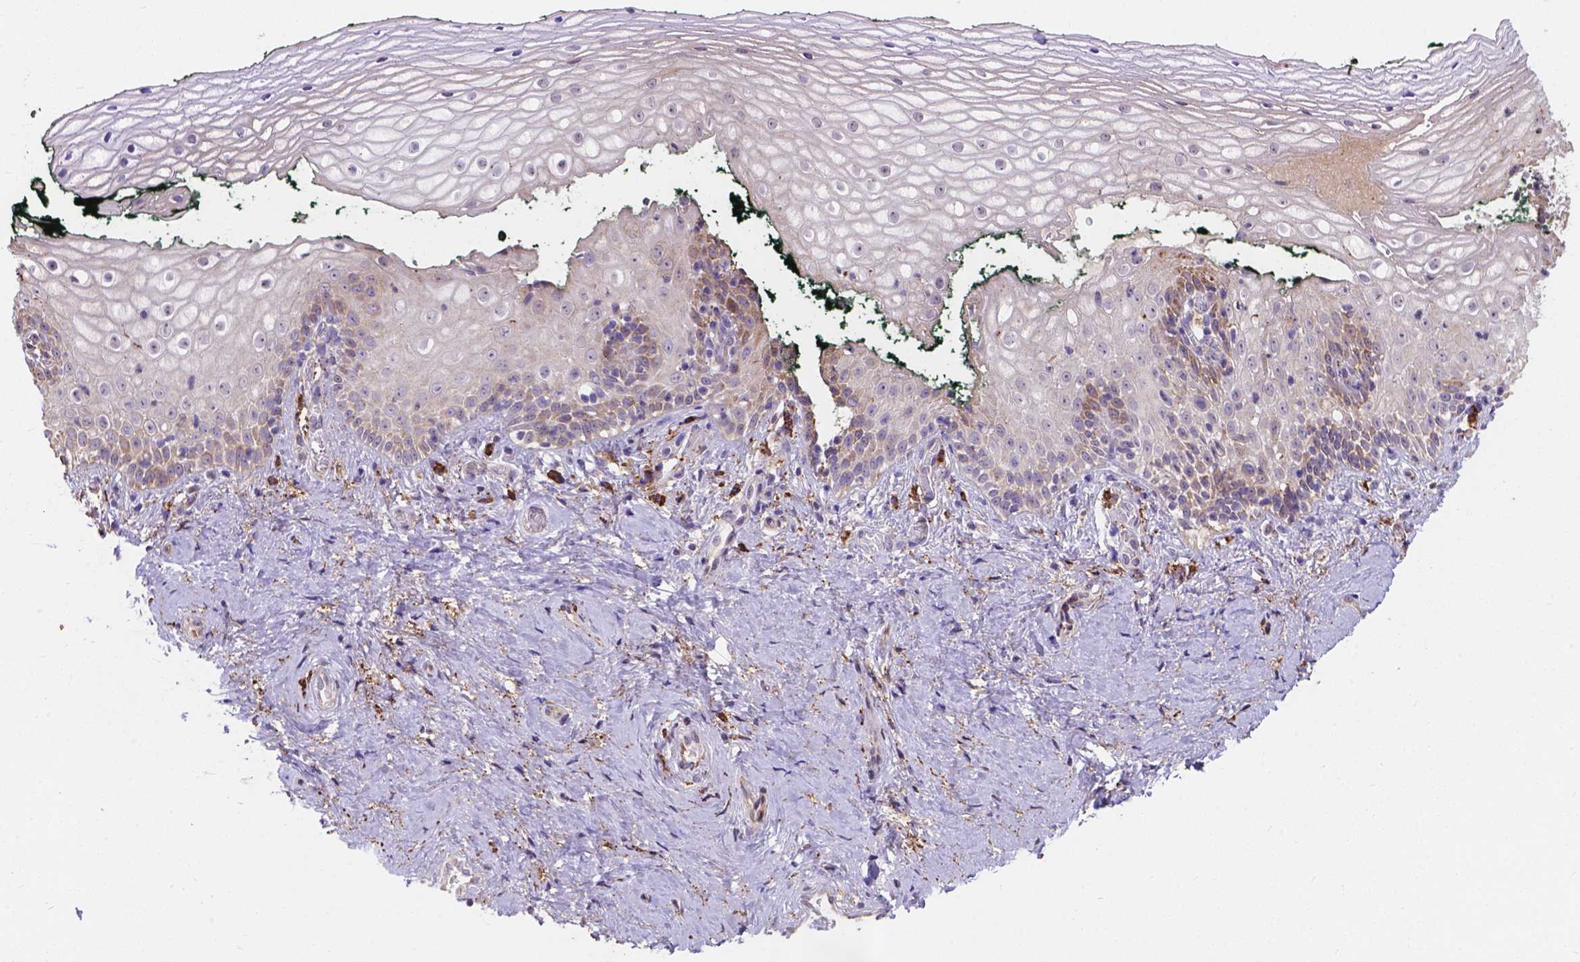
{"staining": {"intensity": "weak", "quantity": "<25%", "location": "cytoplasmic/membranous"}, "tissue": "vagina", "cell_type": "Squamous epithelial cells", "image_type": "normal", "snomed": [{"axis": "morphology", "description": "Normal tissue, NOS"}, {"axis": "topography", "description": "Vagina"}], "caption": "Immunohistochemistry (IHC) micrograph of unremarkable vagina: human vagina stained with DAB (3,3'-diaminobenzidine) shows no significant protein expression in squamous epithelial cells.", "gene": "IPO11", "patient": {"sex": "female", "age": 47}}